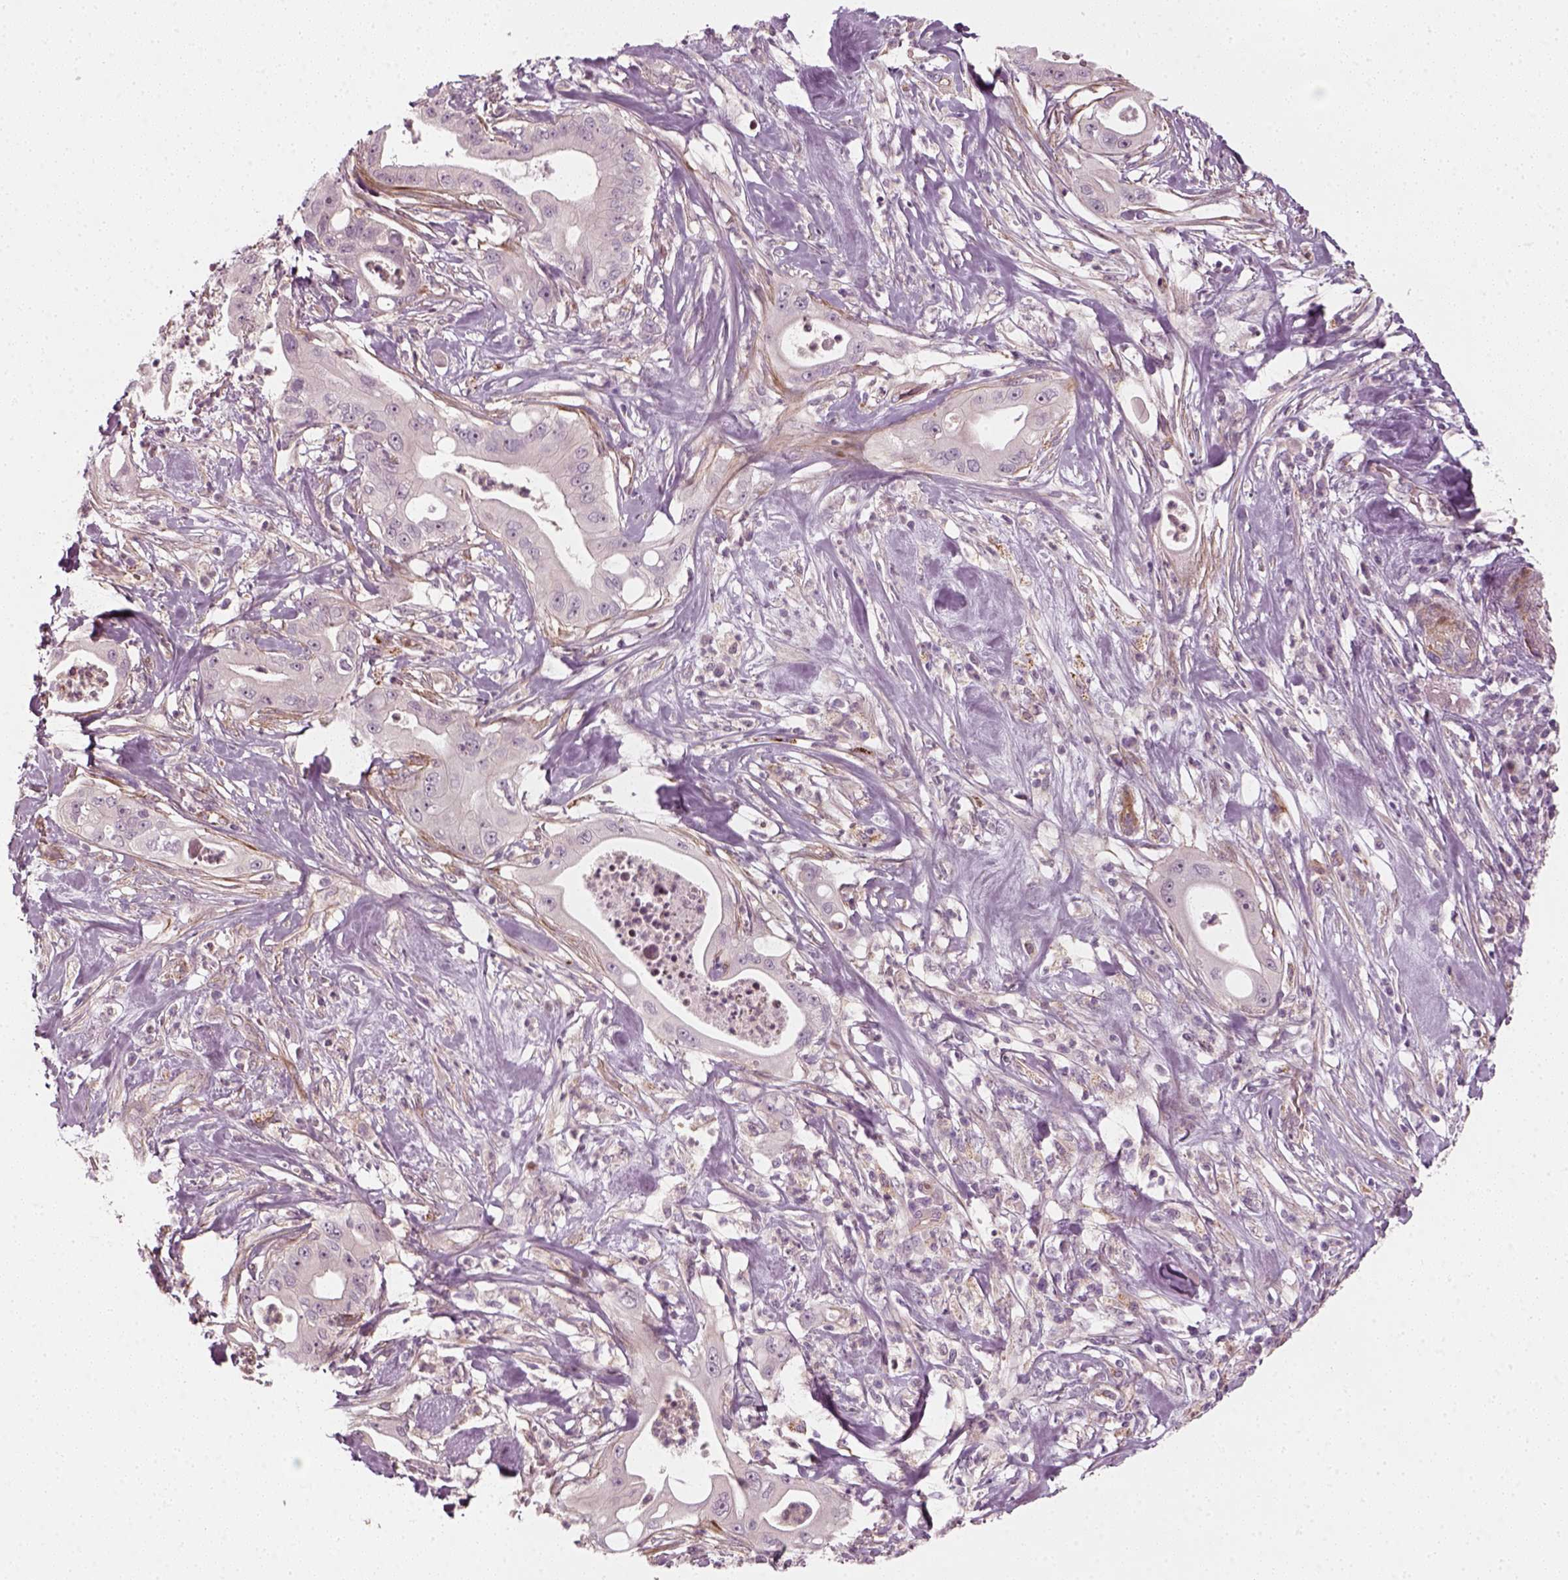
{"staining": {"intensity": "negative", "quantity": "none", "location": "none"}, "tissue": "pancreatic cancer", "cell_type": "Tumor cells", "image_type": "cancer", "snomed": [{"axis": "morphology", "description": "Adenocarcinoma, NOS"}, {"axis": "topography", "description": "Pancreas"}], "caption": "Pancreatic cancer stained for a protein using immunohistochemistry (IHC) demonstrates no staining tumor cells.", "gene": "DNASE1L1", "patient": {"sex": "male", "age": 71}}